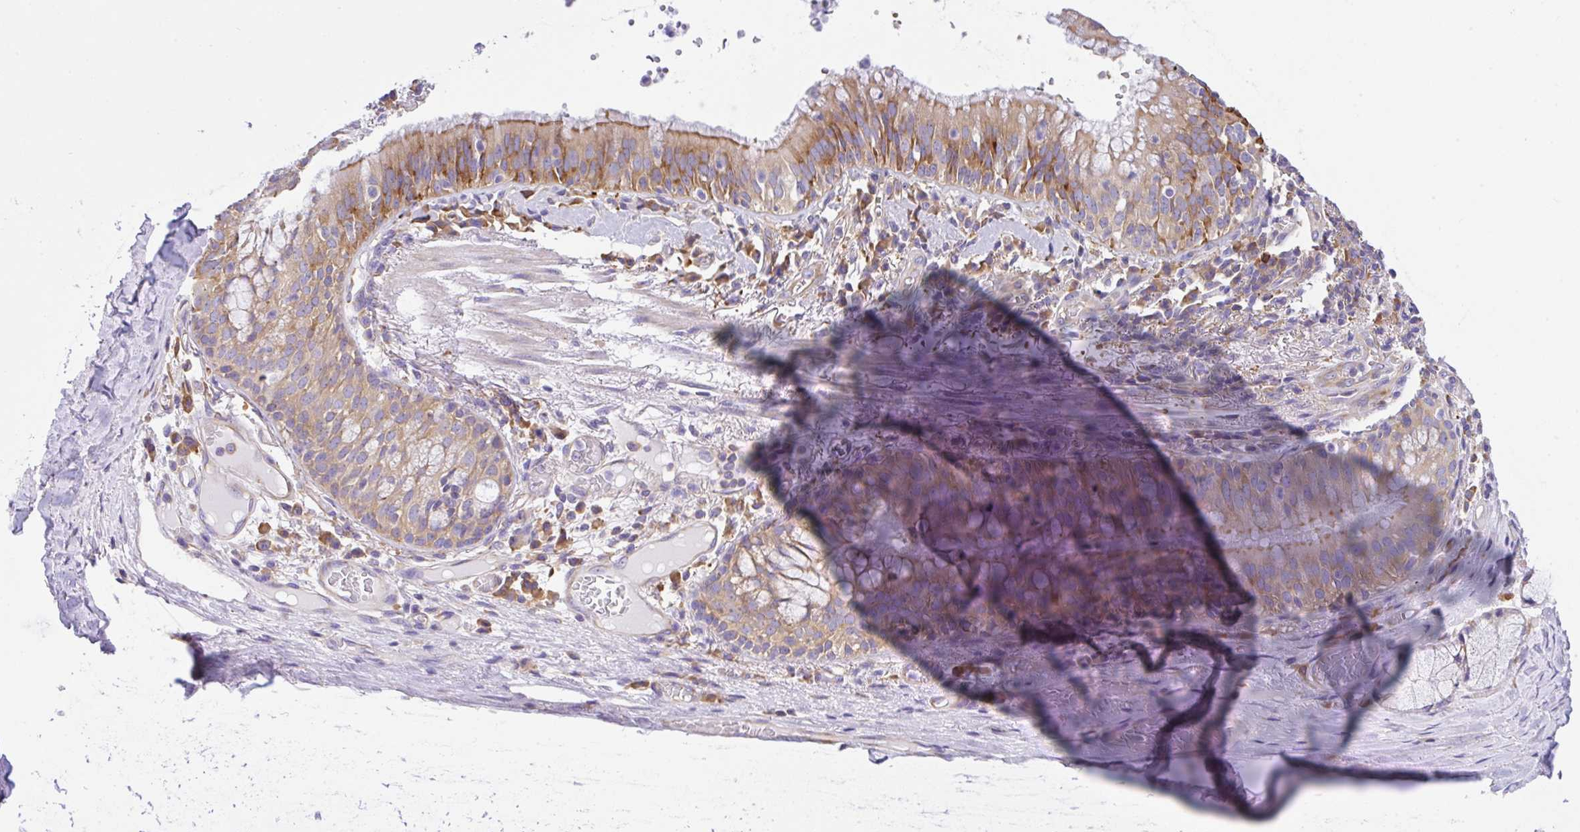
{"staining": {"intensity": "negative", "quantity": "none", "location": "none"}, "tissue": "adipose tissue", "cell_type": "Adipocytes", "image_type": "normal", "snomed": [{"axis": "morphology", "description": "Normal tissue, NOS"}, {"axis": "topography", "description": "Cartilage tissue"}, {"axis": "topography", "description": "Bronchus"}], "caption": "An image of human adipose tissue is negative for staining in adipocytes. The staining was performed using DAB to visualize the protein expression in brown, while the nuclei were stained in blue with hematoxylin (Magnification: 20x).", "gene": "GFPT2", "patient": {"sex": "male", "age": 56}}